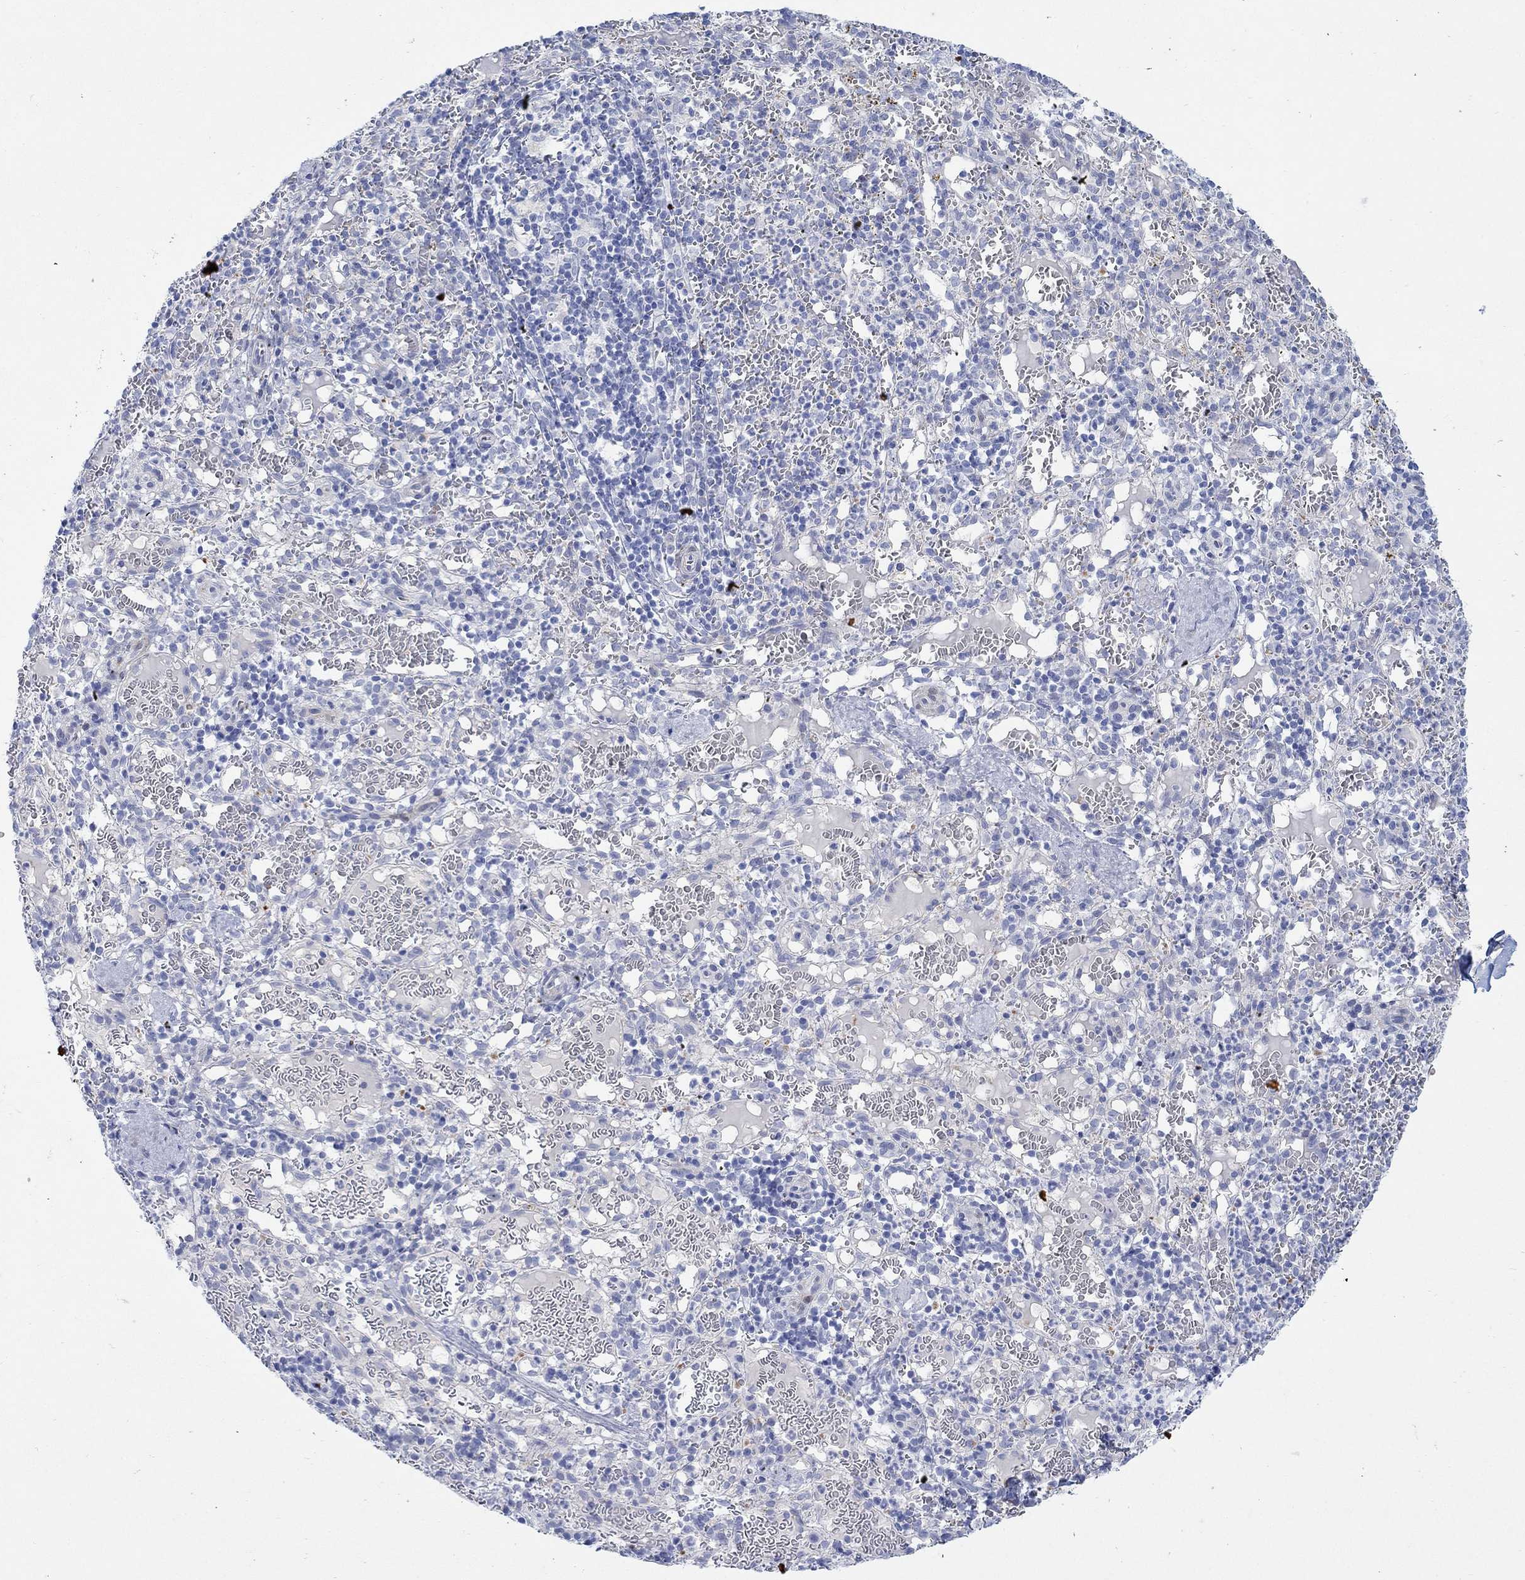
{"staining": {"intensity": "negative", "quantity": "none", "location": "none"}, "tissue": "spleen", "cell_type": "Cells in red pulp", "image_type": "normal", "snomed": [{"axis": "morphology", "description": "Normal tissue, NOS"}, {"axis": "topography", "description": "Spleen"}], "caption": "Immunohistochemical staining of normal spleen demonstrates no significant expression in cells in red pulp. The staining was performed using DAB to visualize the protein expression in brown, while the nuclei were stained in blue with hematoxylin (Magnification: 20x).", "gene": "KSR2", "patient": {"sex": "male", "age": 11}}